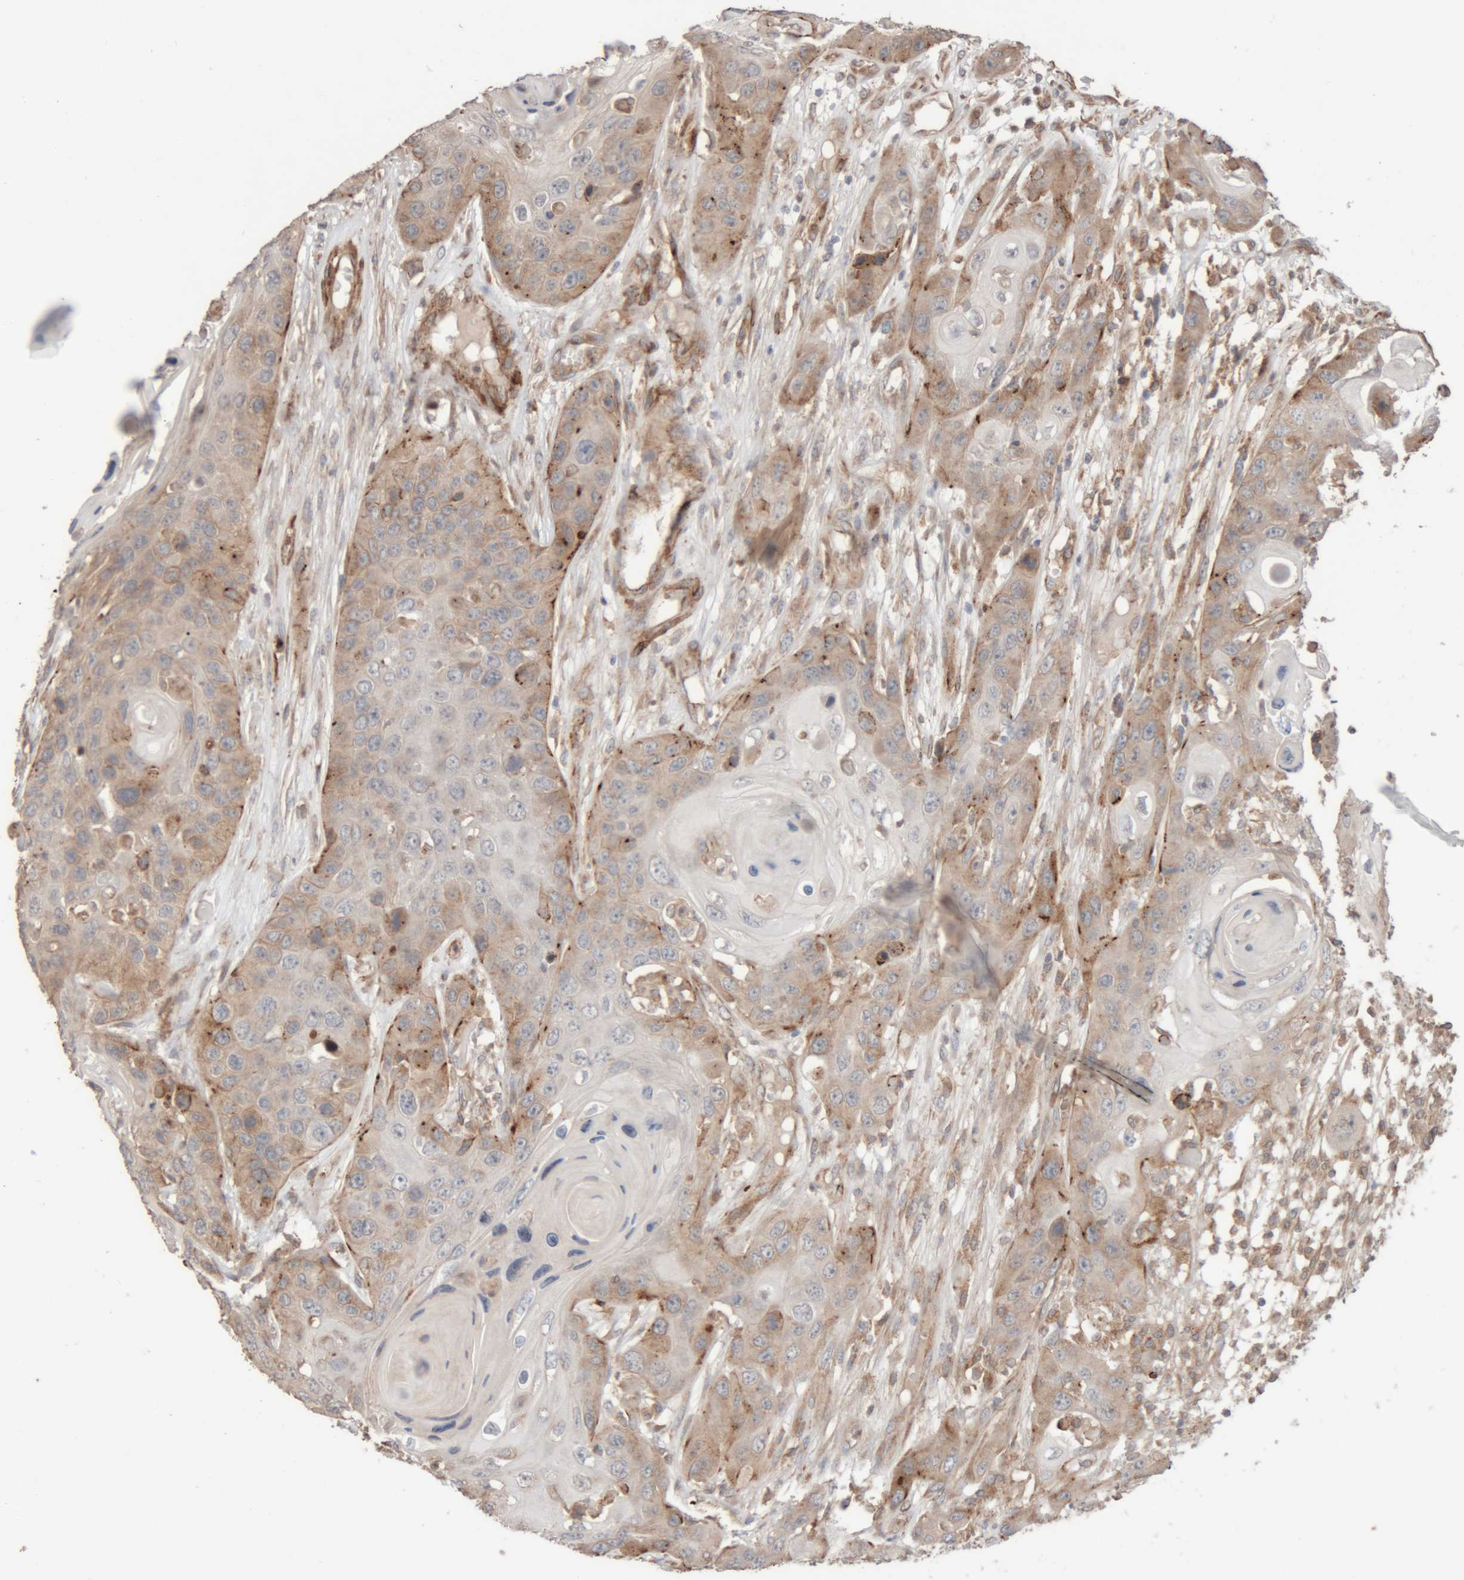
{"staining": {"intensity": "moderate", "quantity": "25%-75%", "location": "cytoplasmic/membranous"}, "tissue": "skin cancer", "cell_type": "Tumor cells", "image_type": "cancer", "snomed": [{"axis": "morphology", "description": "Squamous cell carcinoma, NOS"}, {"axis": "topography", "description": "Skin"}], "caption": "Brown immunohistochemical staining in human skin cancer displays moderate cytoplasmic/membranous staining in approximately 25%-75% of tumor cells. The staining was performed using DAB to visualize the protein expression in brown, while the nuclei were stained in blue with hematoxylin (Magnification: 20x).", "gene": "RAB32", "patient": {"sex": "male", "age": 55}}